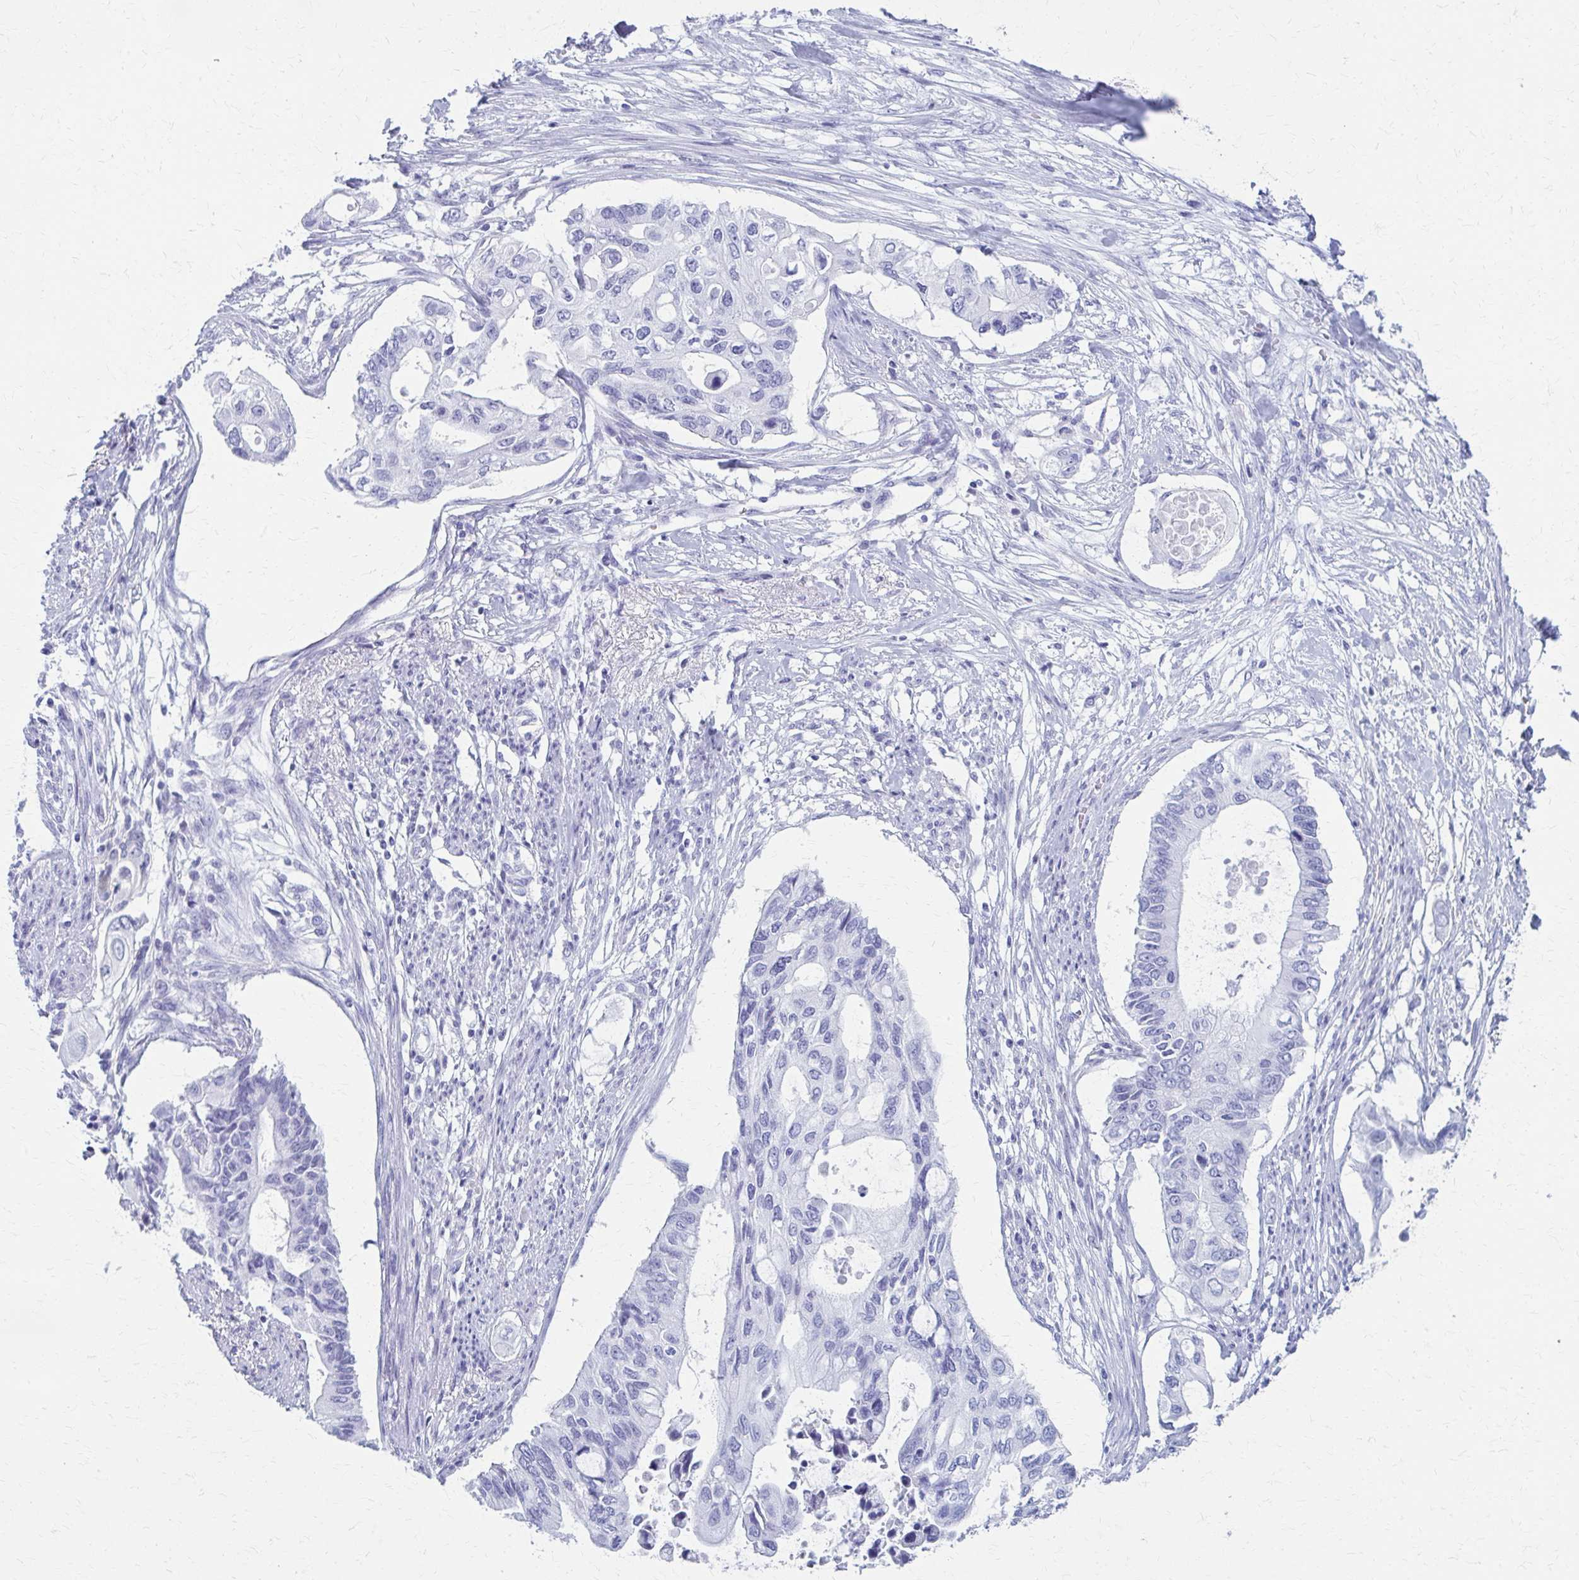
{"staining": {"intensity": "negative", "quantity": "none", "location": "none"}, "tissue": "pancreatic cancer", "cell_type": "Tumor cells", "image_type": "cancer", "snomed": [{"axis": "morphology", "description": "Adenocarcinoma, NOS"}, {"axis": "topography", "description": "Pancreas"}], "caption": "This photomicrograph is of adenocarcinoma (pancreatic) stained with immunohistochemistry (IHC) to label a protein in brown with the nuclei are counter-stained blue. There is no expression in tumor cells.", "gene": "CELF5", "patient": {"sex": "female", "age": 63}}